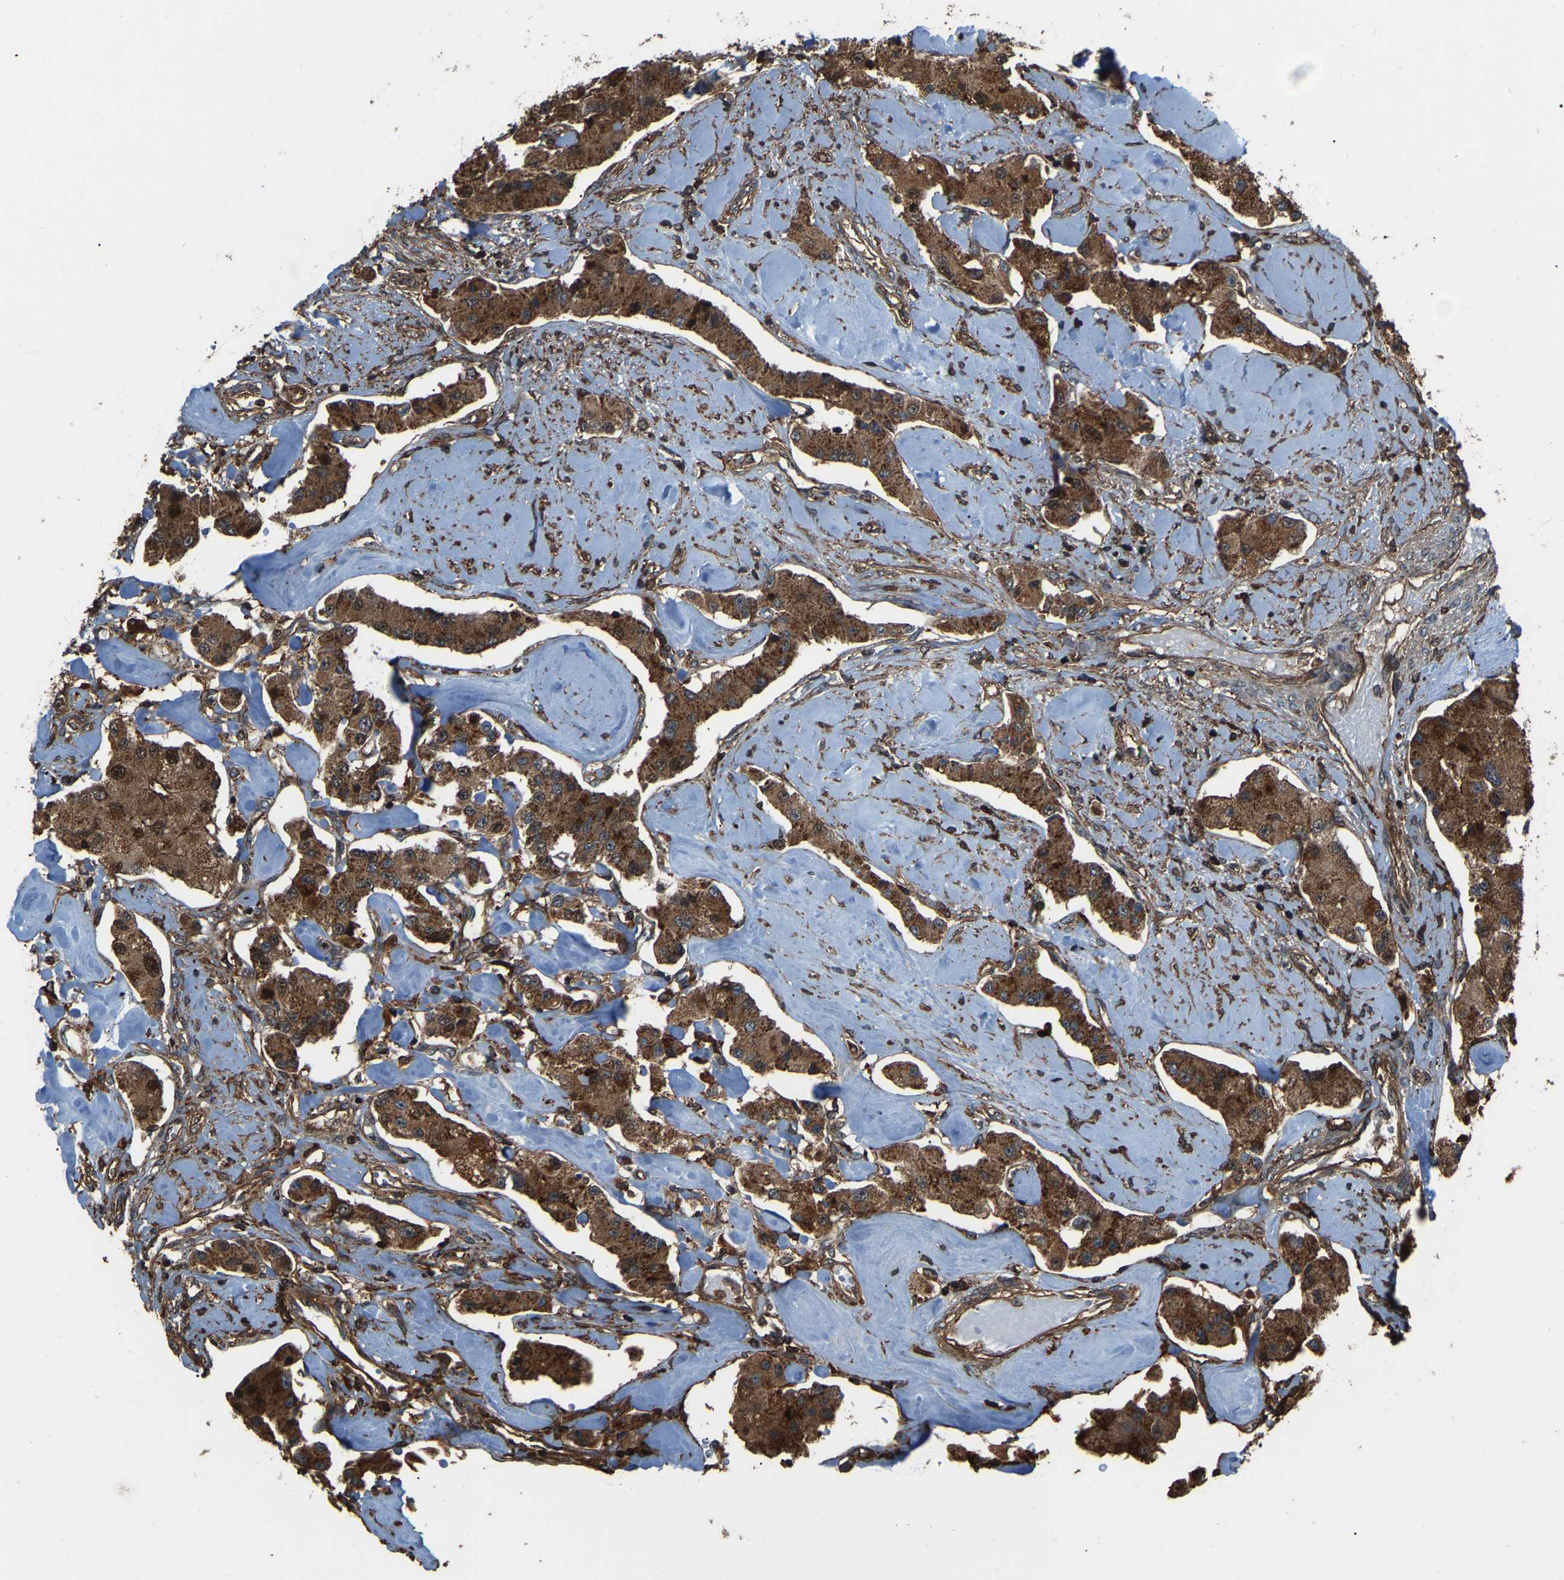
{"staining": {"intensity": "moderate", "quantity": ">75%", "location": "cytoplasmic/membranous,nuclear"}, "tissue": "carcinoid", "cell_type": "Tumor cells", "image_type": "cancer", "snomed": [{"axis": "morphology", "description": "Carcinoid, malignant, NOS"}, {"axis": "topography", "description": "Pancreas"}], "caption": "Human carcinoid (malignant) stained for a protein (brown) shows moderate cytoplasmic/membranous and nuclear positive staining in about >75% of tumor cells.", "gene": "SAMD9L", "patient": {"sex": "male", "age": 41}}